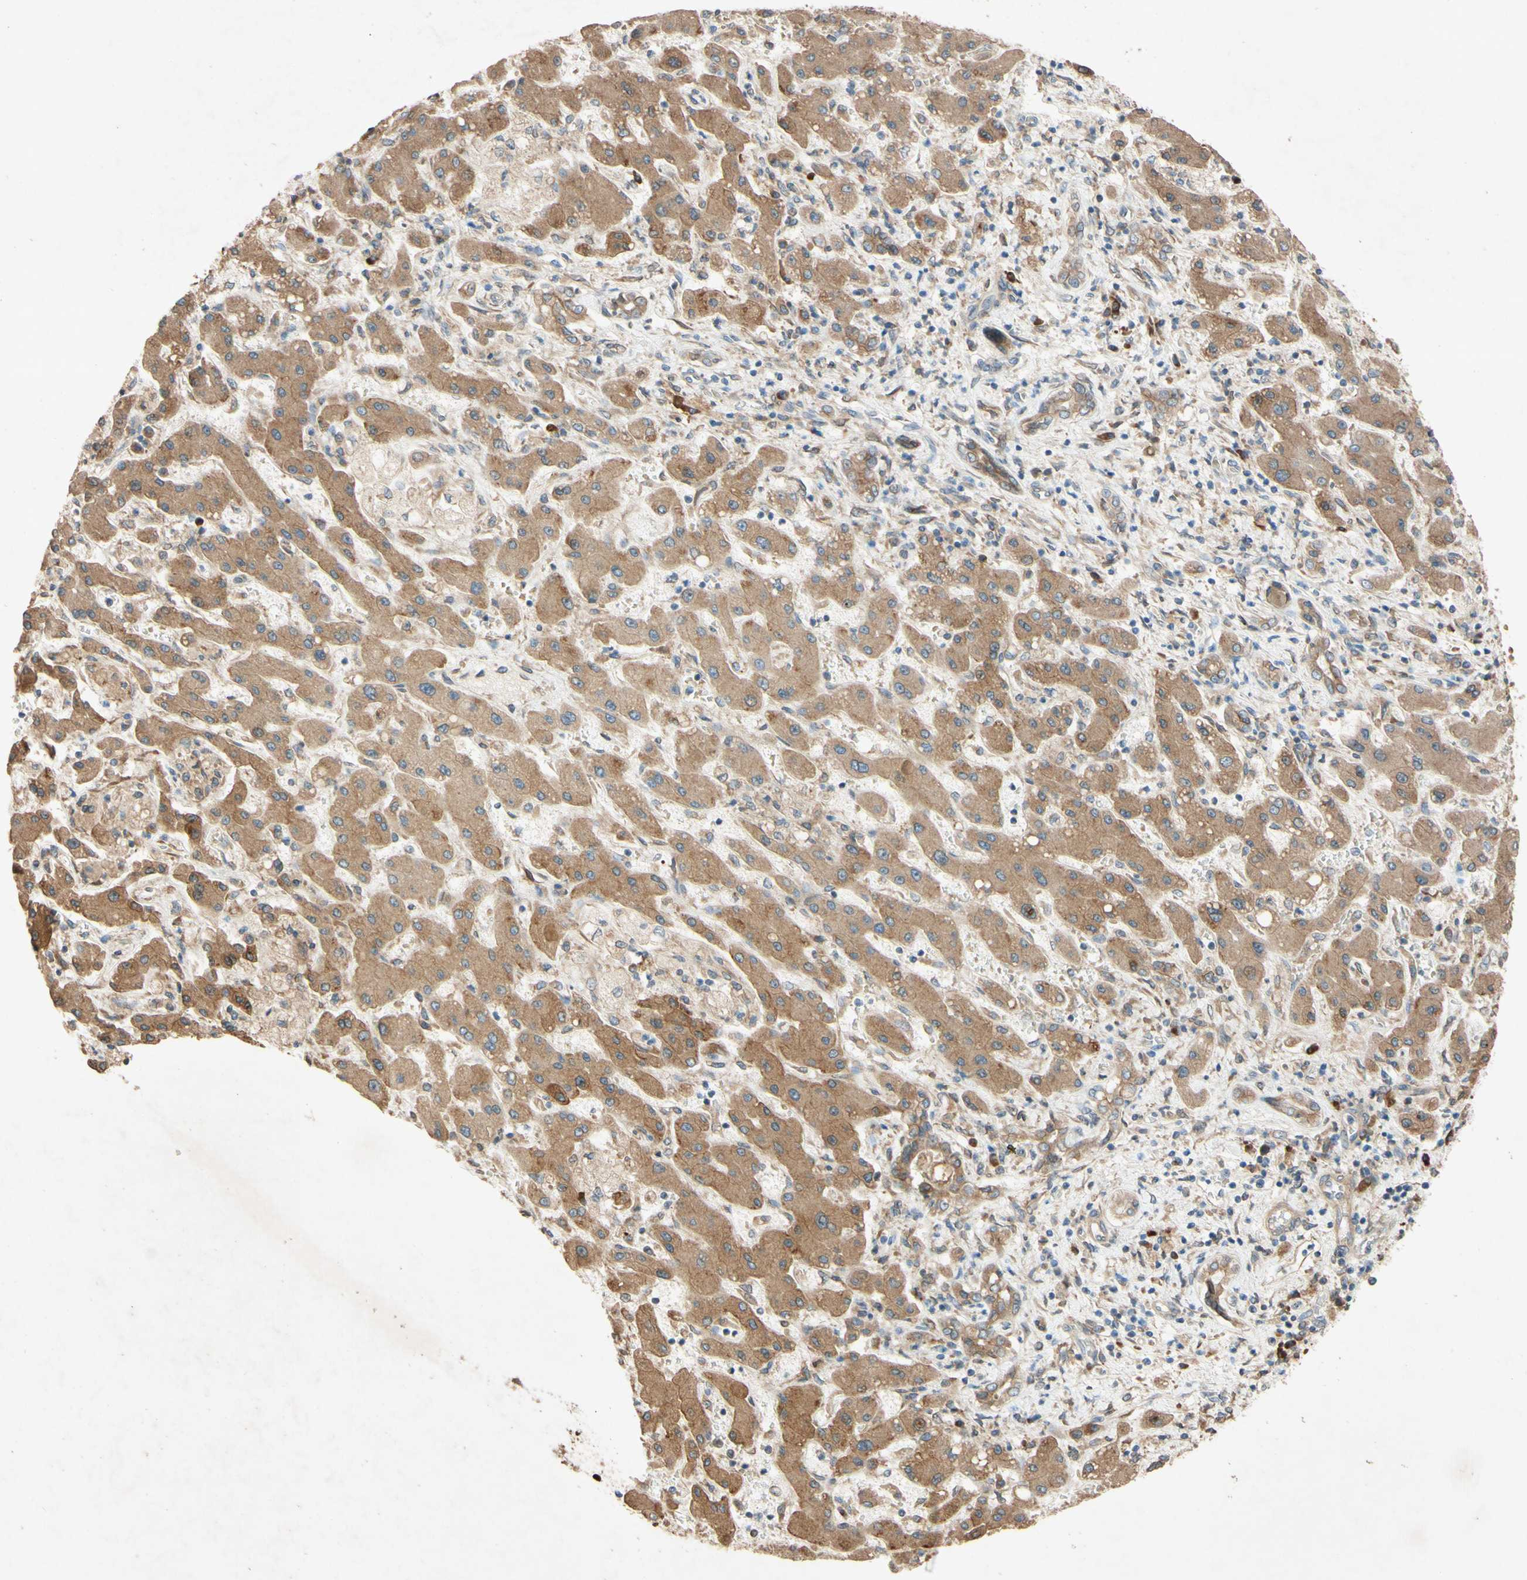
{"staining": {"intensity": "moderate", "quantity": ">75%", "location": "cytoplasmic/membranous"}, "tissue": "liver cancer", "cell_type": "Tumor cells", "image_type": "cancer", "snomed": [{"axis": "morphology", "description": "Cholangiocarcinoma"}, {"axis": "topography", "description": "Liver"}], "caption": "Immunohistochemistry (IHC) of human liver cancer (cholangiocarcinoma) shows medium levels of moderate cytoplasmic/membranous positivity in approximately >75% of tumor cells. The protein of interest is stained brown, and the nuclei are stained in blue (DAB (3,3'-diaminobenzidine) IHC with brightfield microscopy, high magnification).", "gene": "PTPRU", "patient": {"sex": "male", "age": 50}}